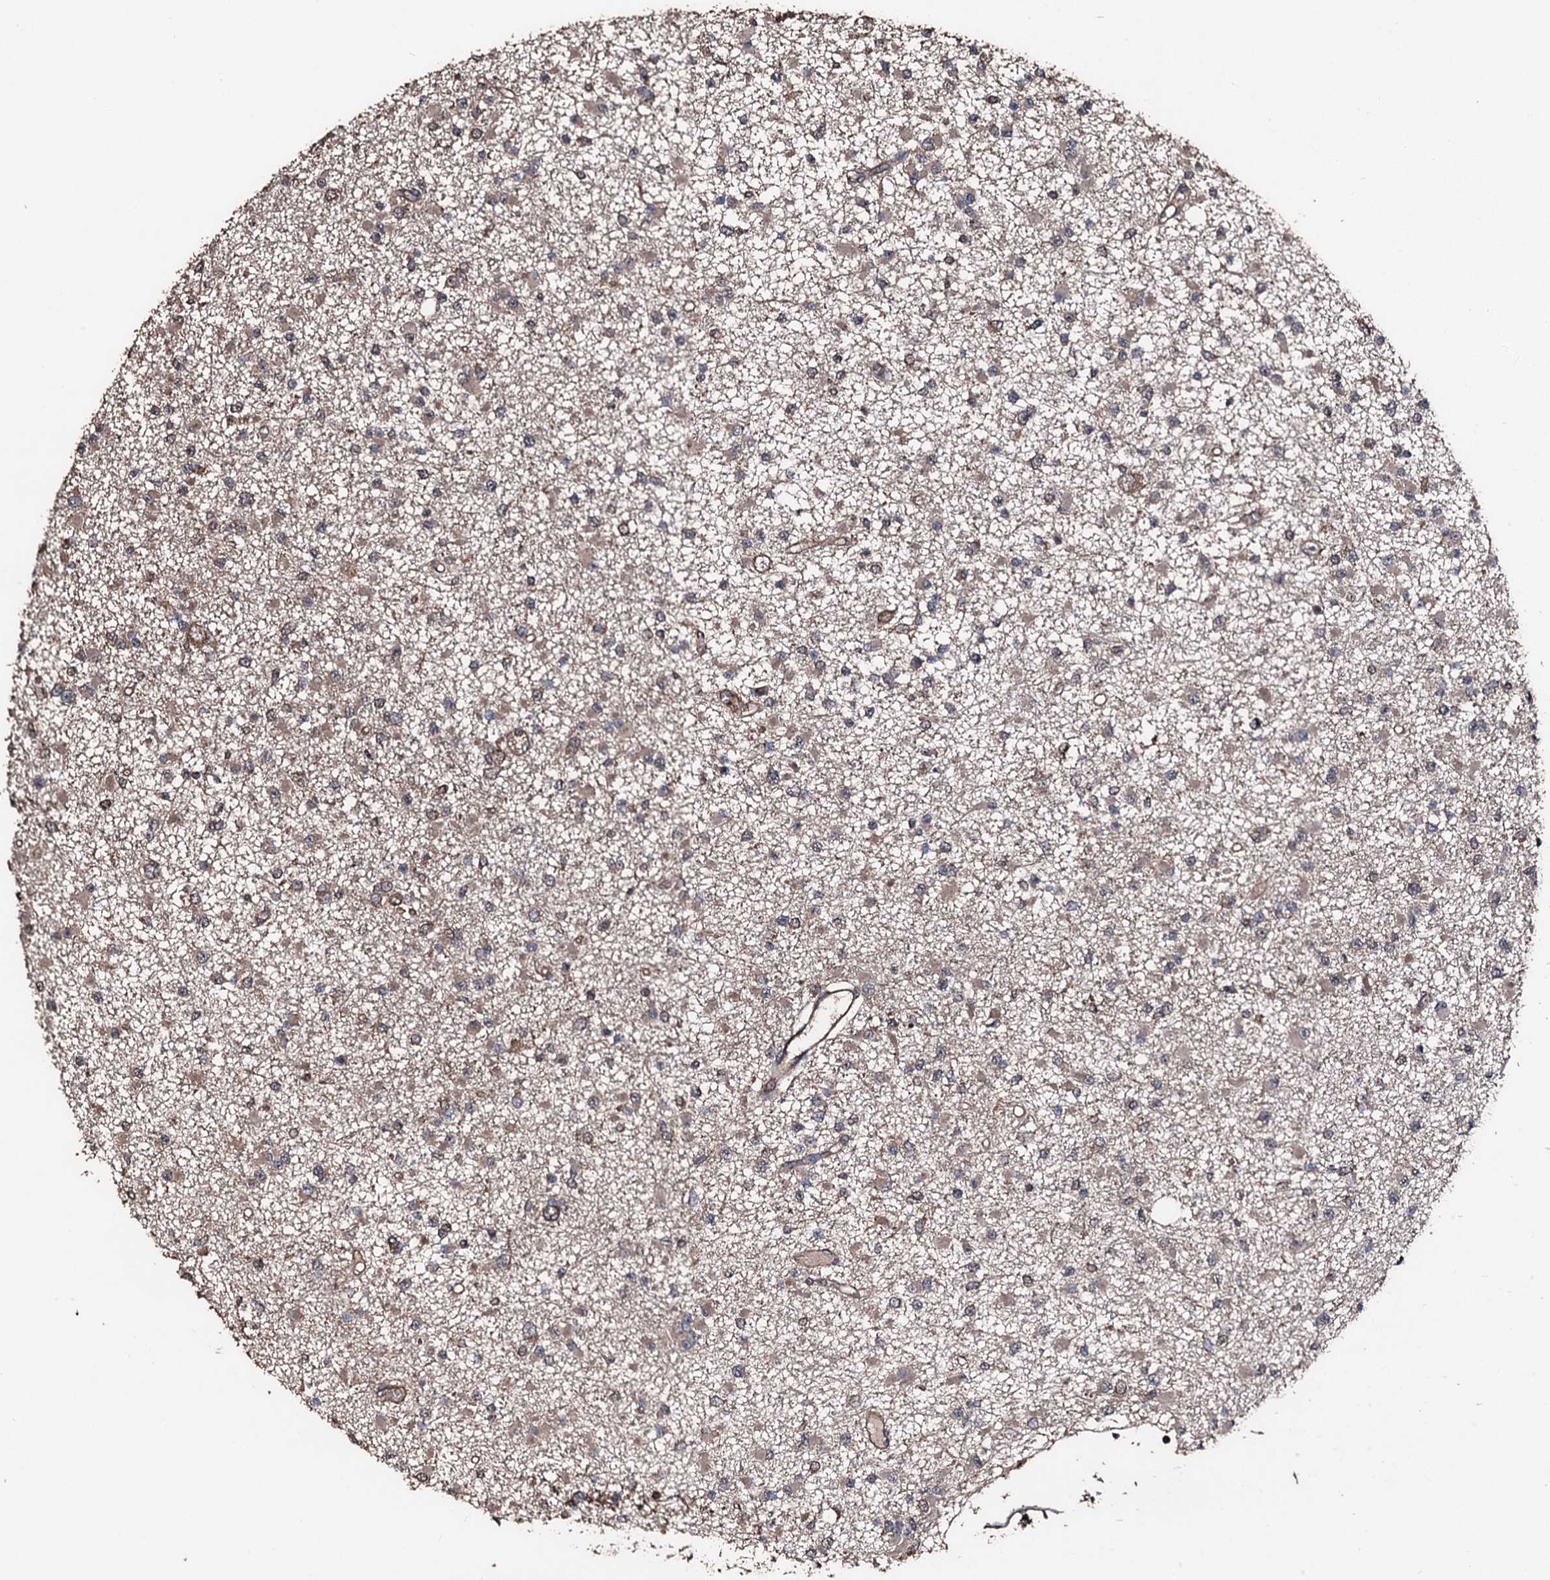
{"staining": {"intensity": "weak", "quantity": "25%-75%", "location": "cytoplasmic/membranous"}, "tissue": "glioma", "cell_type": "Tumor cells", "image_type": "cancer", "snomed": [{"axis": "morphology", "description": "Glioma, malignant, Low grade"}, {"axis": "topography", "description": "Brain"}], "caption": "Malignant glioma (low-grade) was stained to show a protein in brown. There is low levels of weak cytoplasmic/membranous staining in about 25%-75% of tumor cells. Using DAB (3,3'-diaminobenzidine) (brown) and hematoxylin (blue) stains, captured at high magnification using brightfield microscopy.", "gene": "KIF18A", "patient": {"sex": "female", "age": 22}}